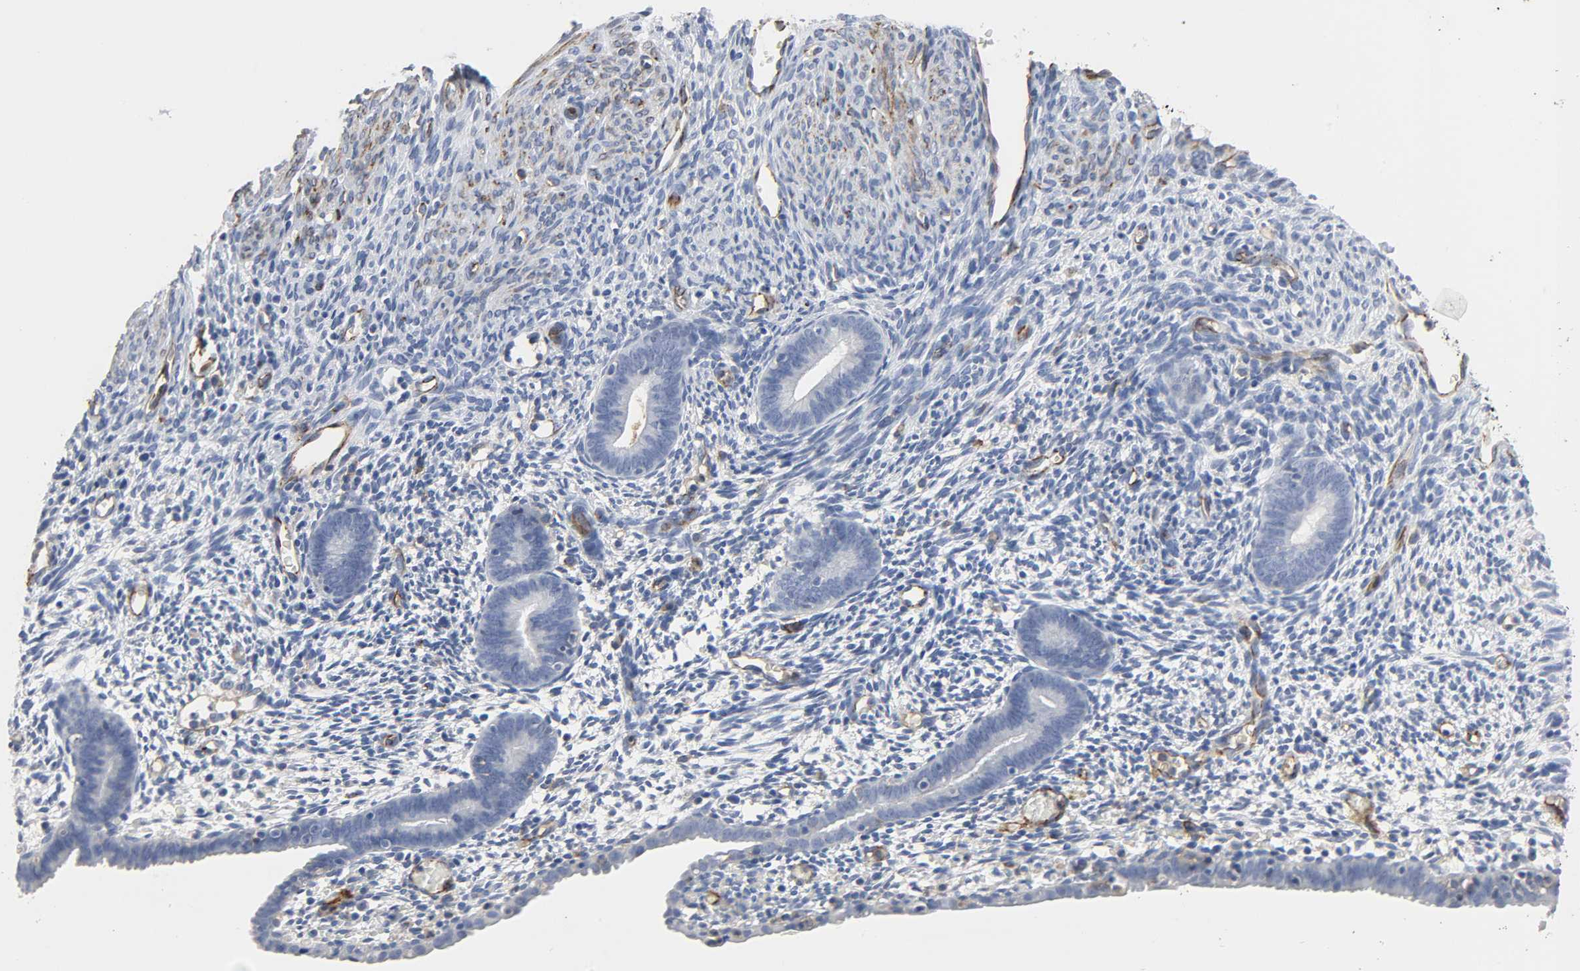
{"staining": {"intensity": "negative", "quantity": "none", "location": "none"}, "tissue": "endometrium", "cell_type": "Cells in endometrial stroma", "image_type": "normal", "snomed": [{"axis": "morphology", "description": "Normal tissue, NOS"}, {"axis": "morphology", "description": "Atrophy, NOS"}, {"axis": "topography", "description": "Uterus"}, {"axis": "topography", "description": "Endometrium"}], "caption": "DAB immunohistochemical staining of normal human endometrium reveals no significant positivity in cells in endometrial stroma.", "gene": "PECAM1", "patient": {"sex": "female", "age": 68}}